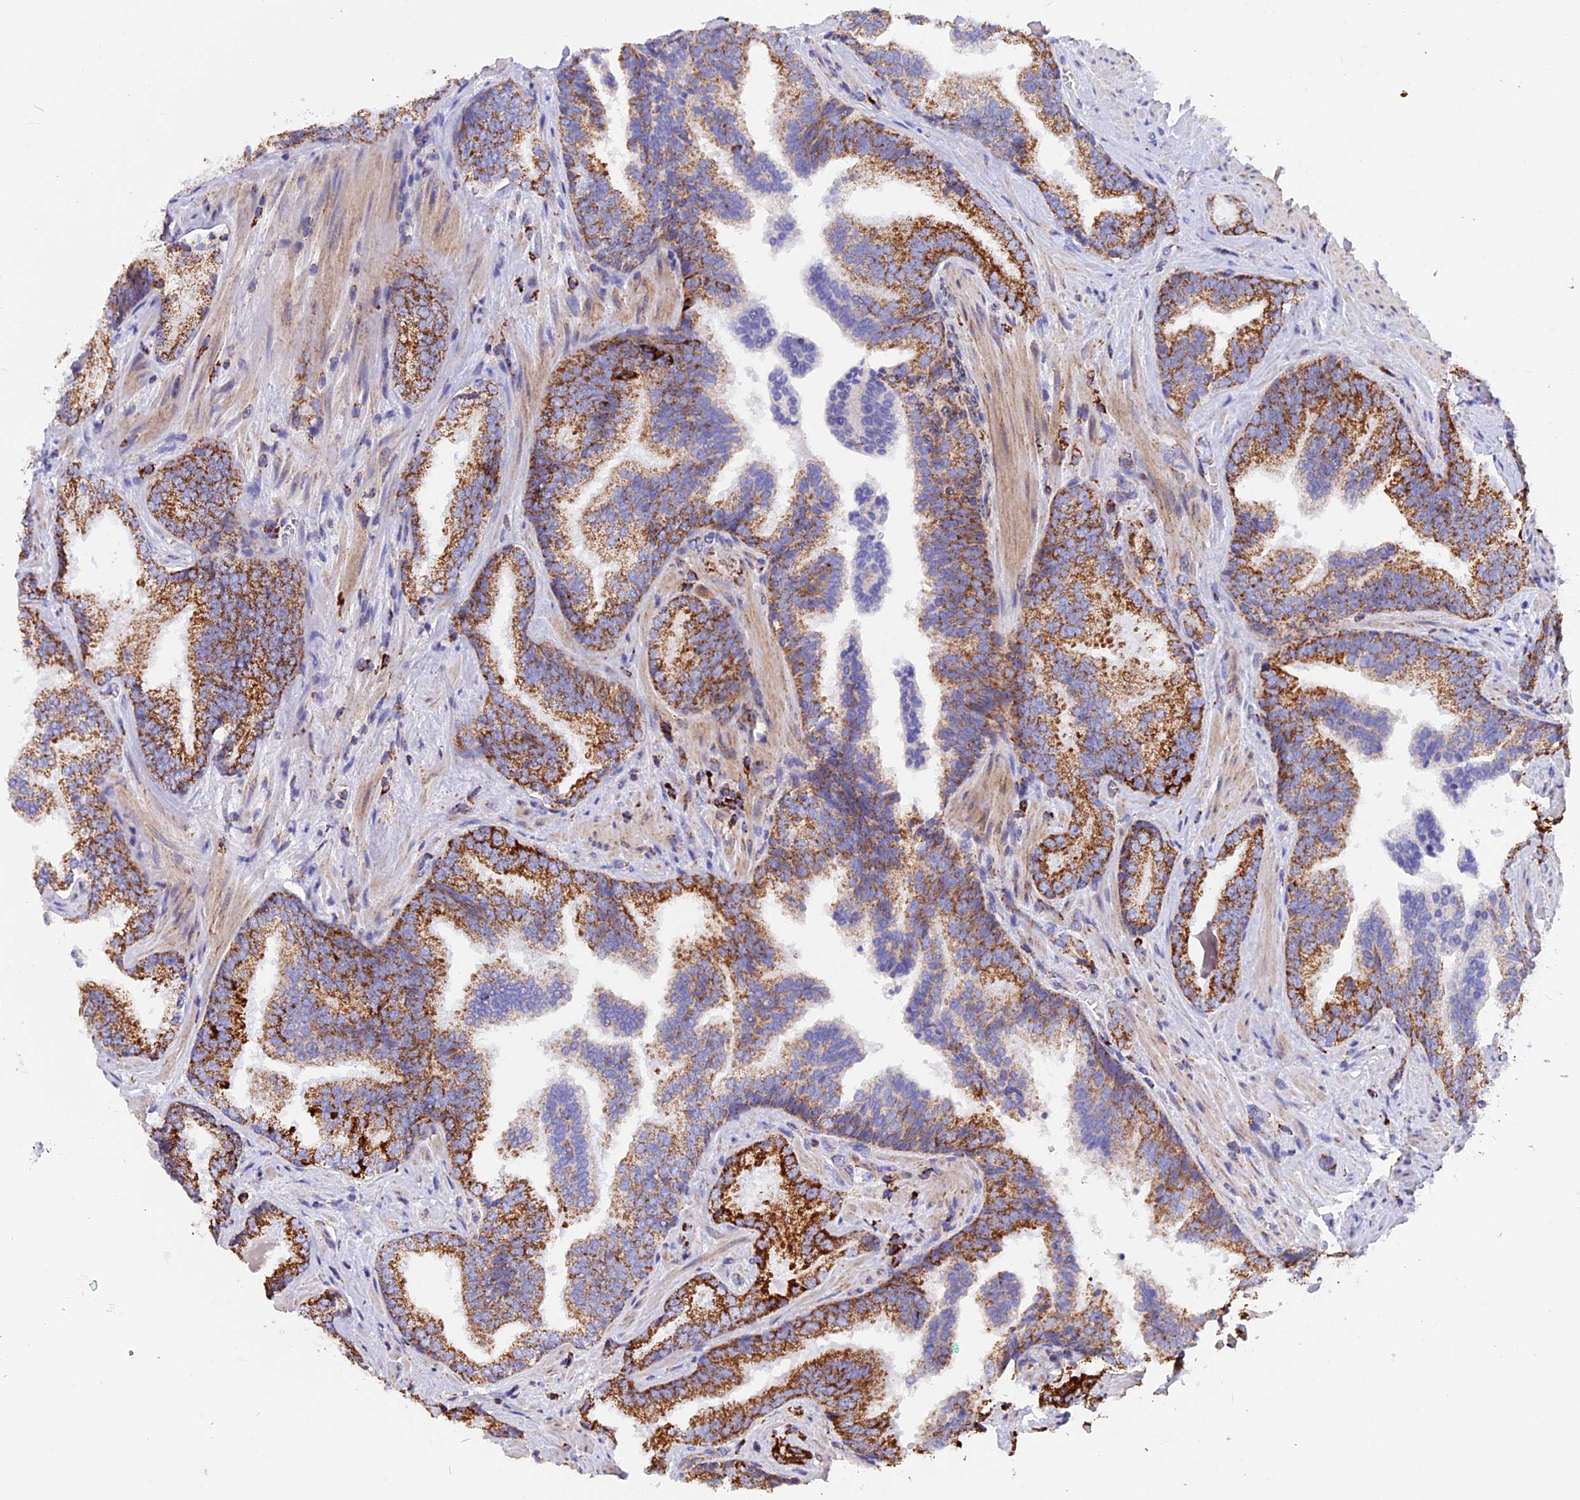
{"staining": {"intensity": "moderate", "quantity": ">75%", "location": "cytoplasmic/membranous"}, "tissue": "prostate cancer", "cell_type": "Tumor cells", "image_type": "cancer", "snomed": [{"axis": "morphology", "description": "Adenocarcinoma, High grade"}, {"axis": "topography", "description": "Prostate"}], "caption": "The image exhibits immunohistochemical staining of prostate cancer. There is moderate cytoplasmic/membranous expression is seen in about >75% of tumor cells.", "gene": "GCDH", "patient": {"sex": "male", "age": 63}}